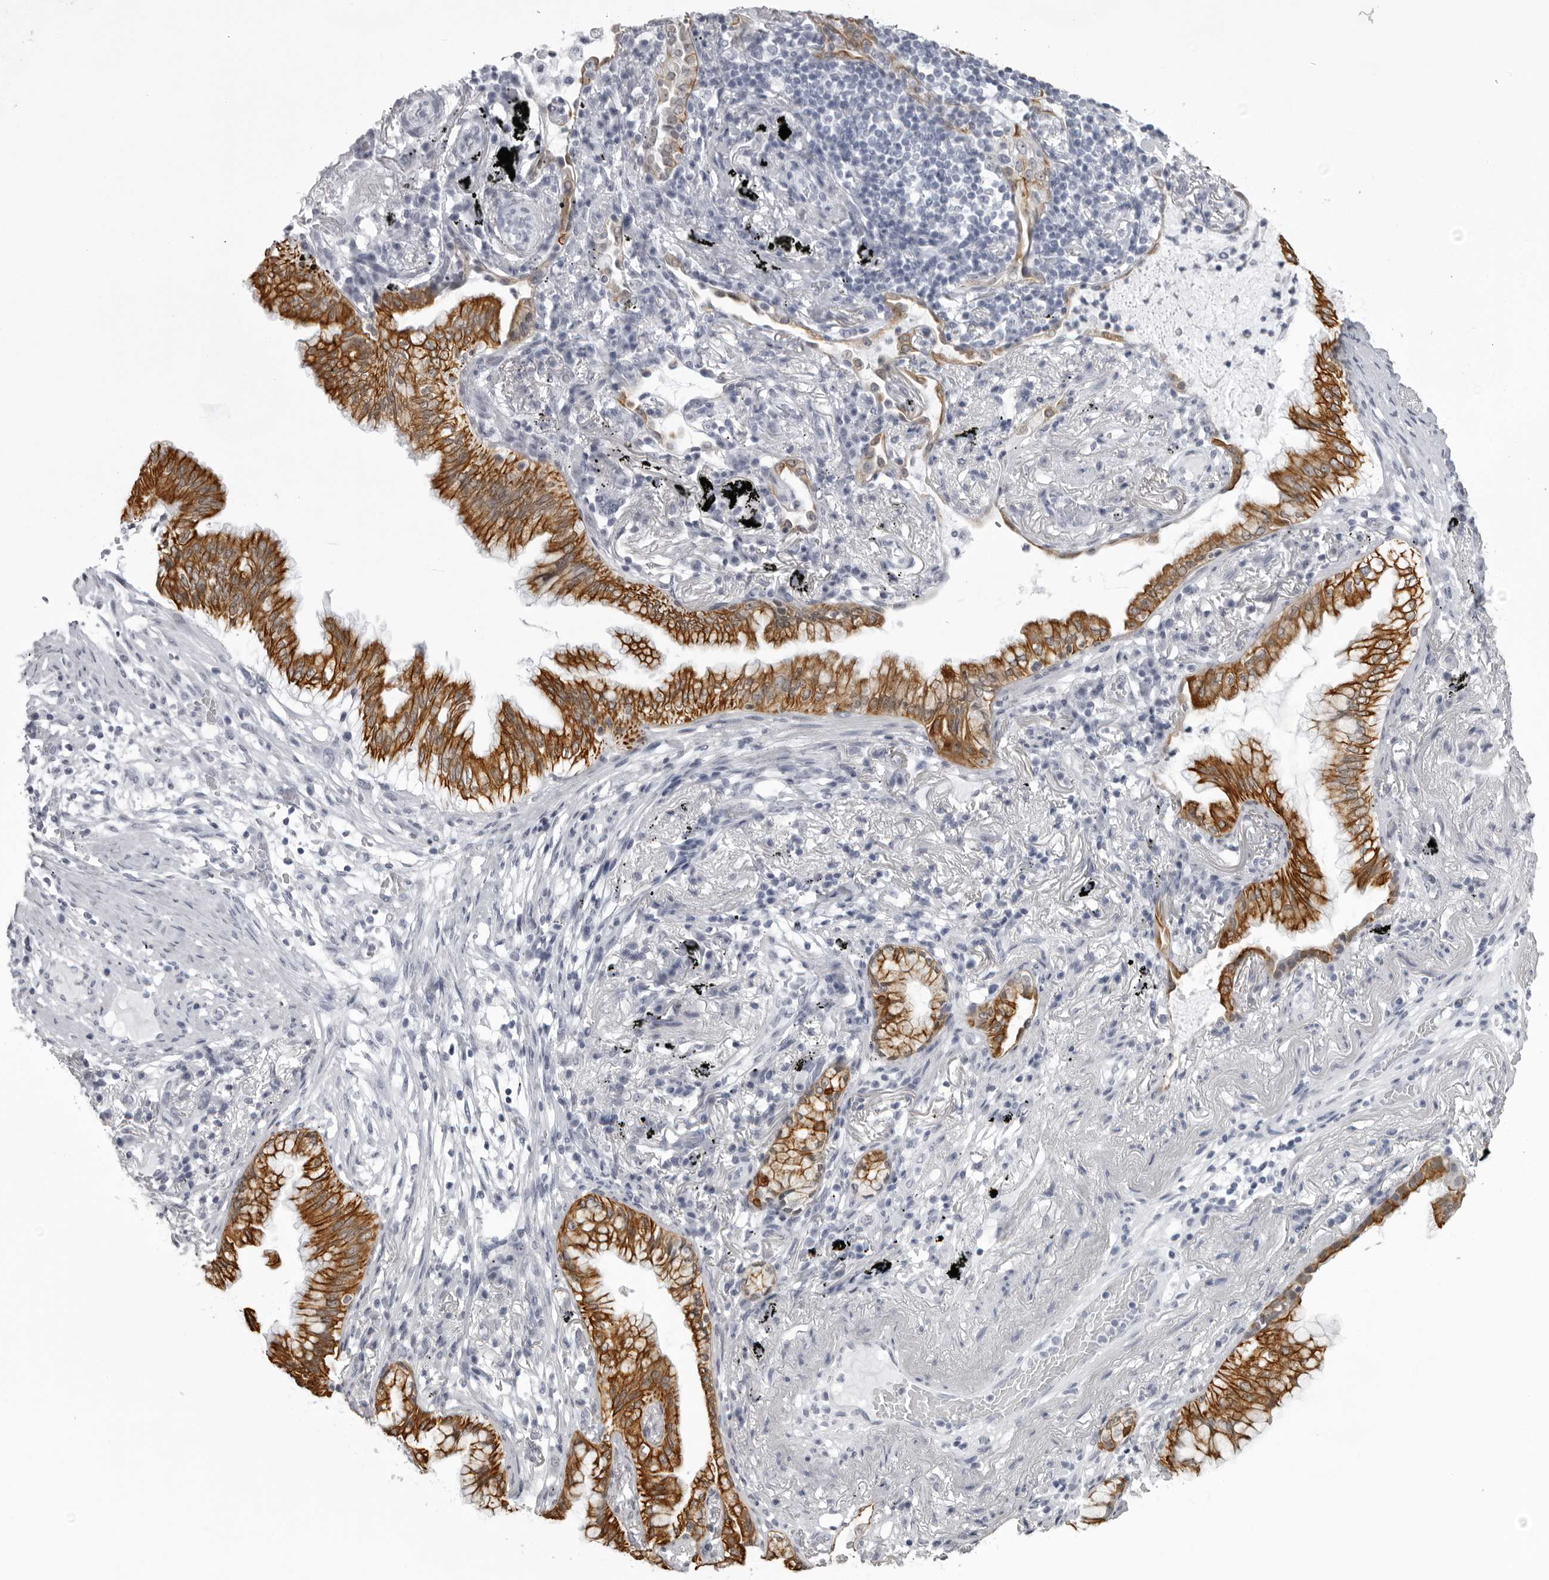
{"staining": {"intensity": "strong", "quantity": ">75%", "location": "cytoplasmic/membranous"}, "tissue": "lung cancer", "cell_type": "Tumor cells", "image_type": "cancer", "snomed": [{"axis": "morphology", "description": "Adenocarcinoma, NOS"}, {"axis": "topography", "description": "Lung"}], "caption": "Approximately >75% of tumor cells in lung adenocarcinoma show strong cytoplasmic/membranous protein positivity as visualized by brown immunohistochemical staining.", "gene": "UROD", "patient": {"sex": "female", "age": 70}}